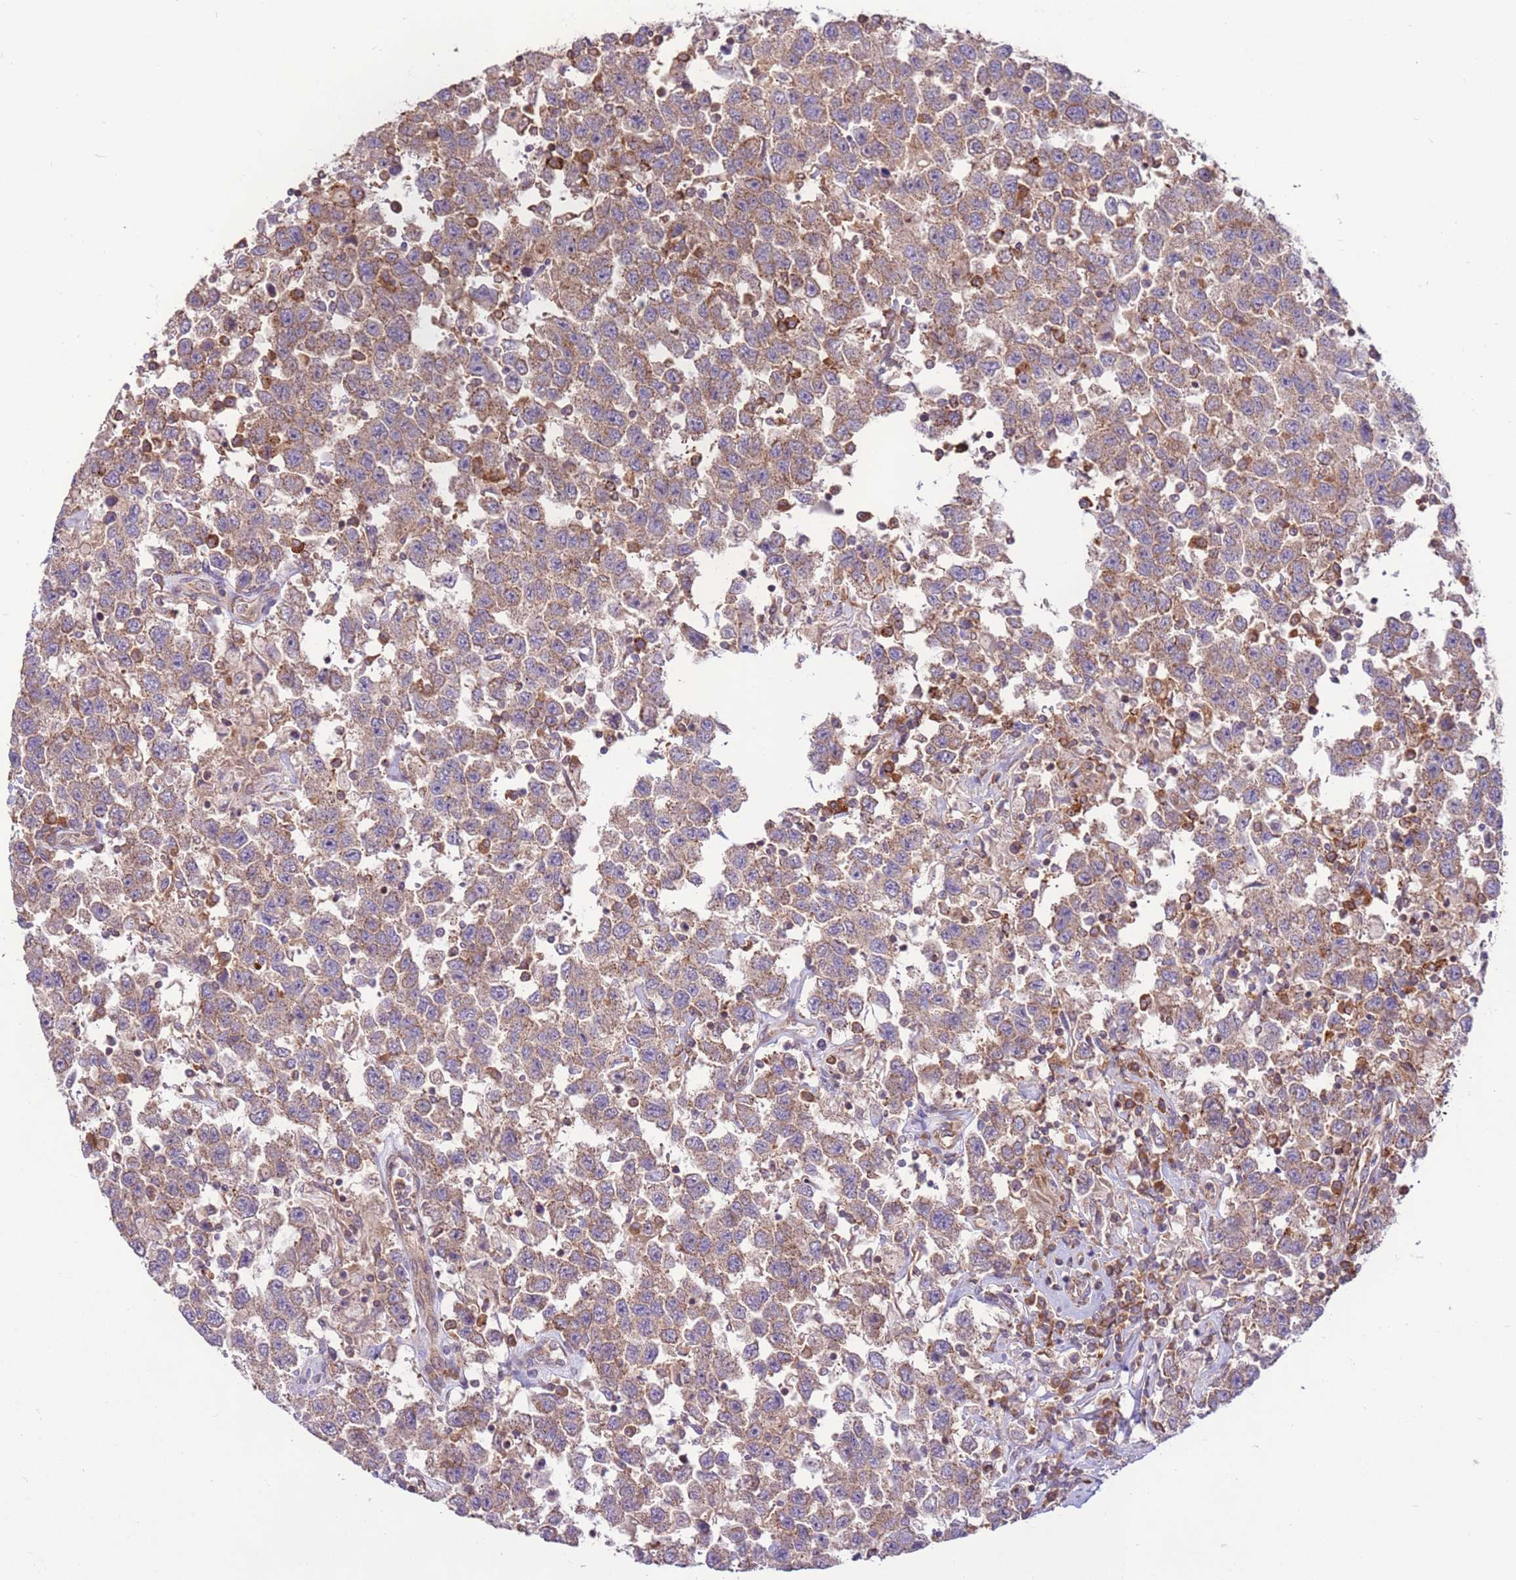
{"staining": {"intensity": "weak", "quantity": ">75%", "location": "cytoplasmic/membranous"}, "tissue": "testis cancer", "cell_type": "Tumor cells", "image_type": "cancer", "snomed": [{"axis": "morphology", "description": "Seminoma, NOS"}, {"axis": "topography", "description": "Testis"}], "caption": "Testis seminoma stained with a protein marker reveals weak staining in tumor cells.", "gene": "DDX19B", "patient": {"sex": "male", "age": 41}}